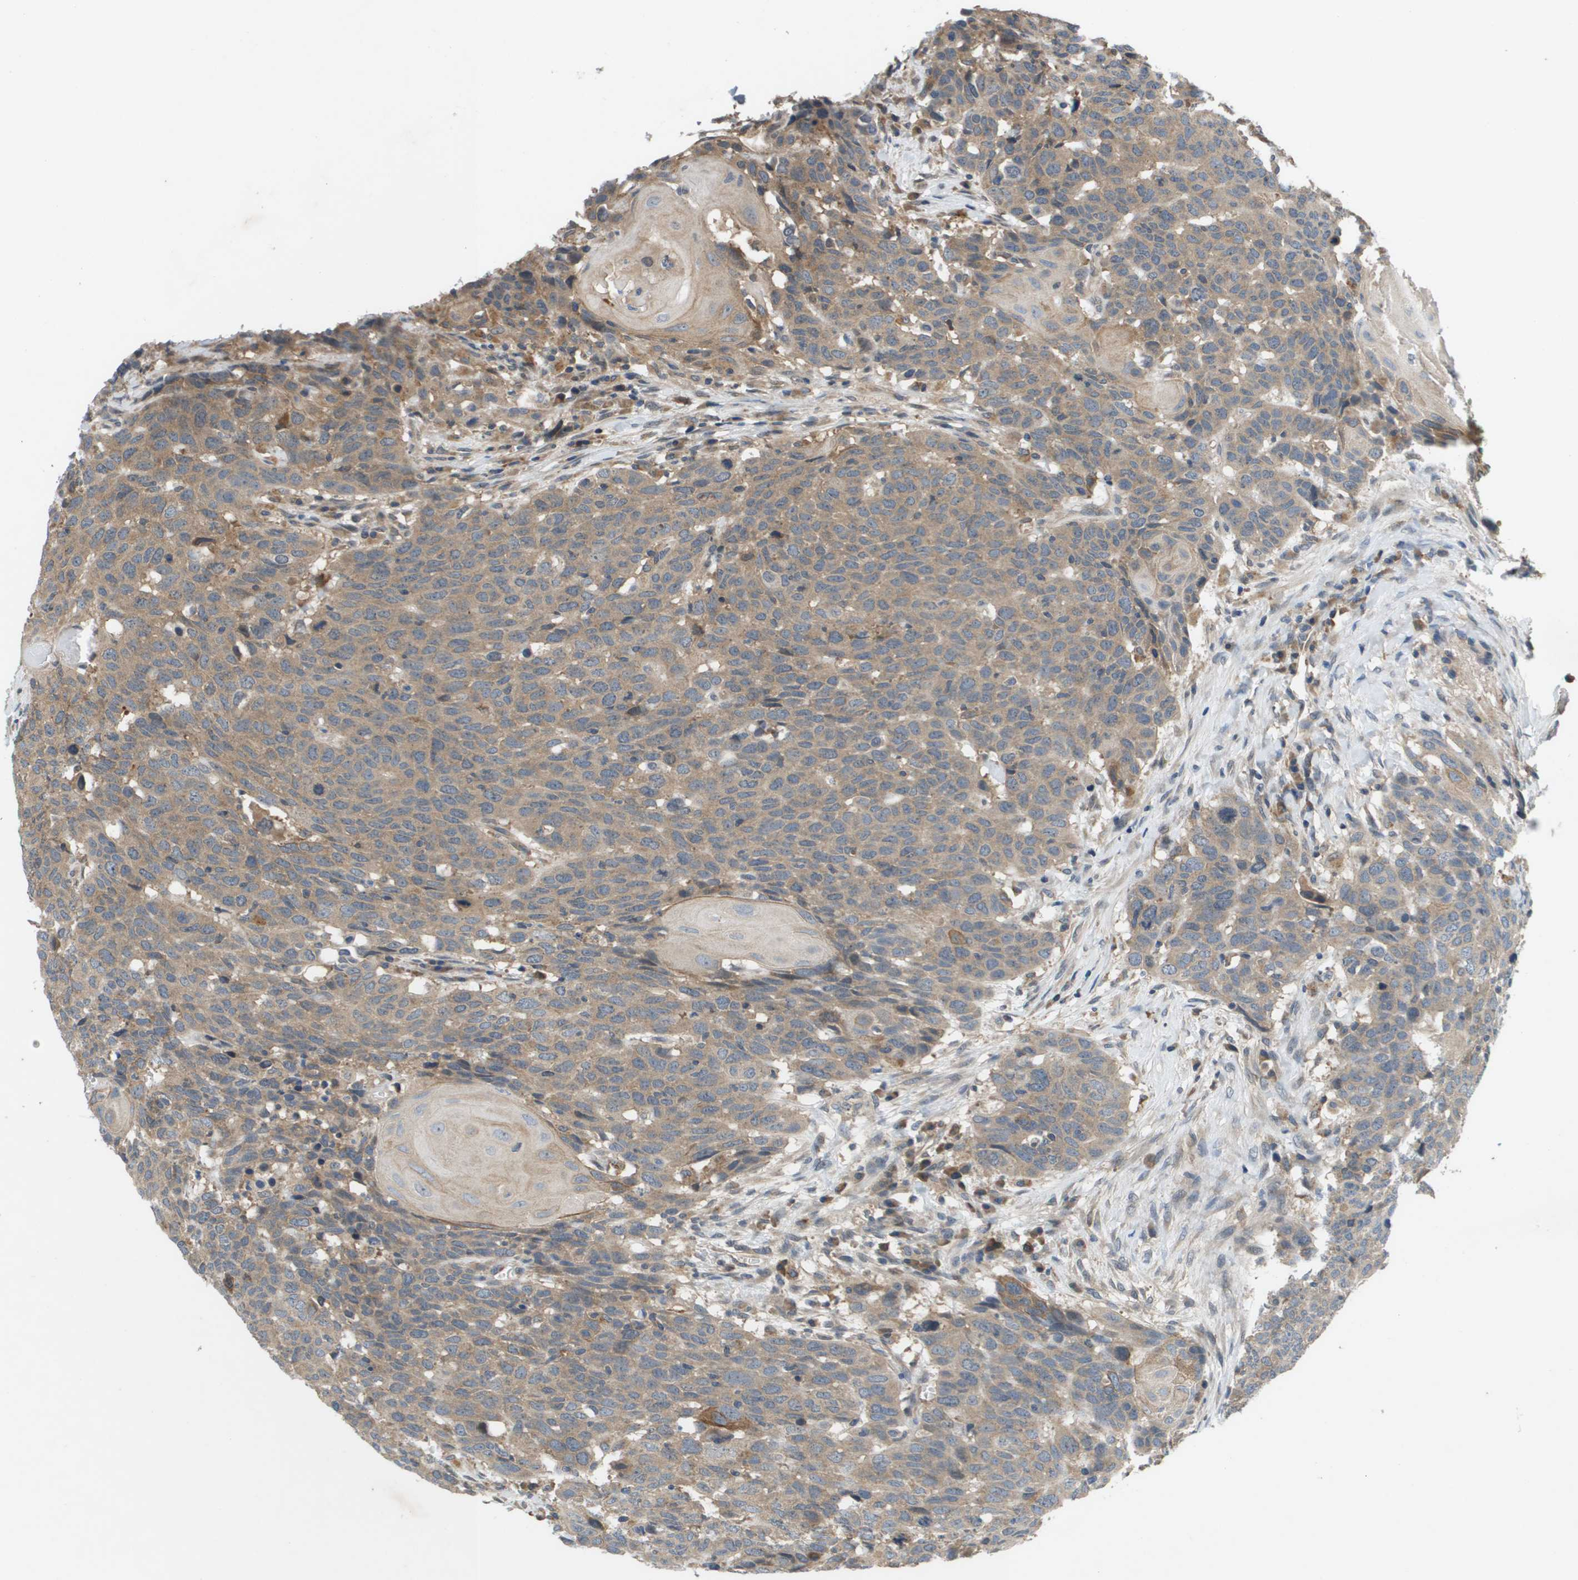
{"staining": {"intensity": "weak", "quantity": ">75%", "location": "cytoplasmic/membranous"}, "tissue": "head and neck cancer", "cell_type": "Tumor cells", "image_type": "cancer", "snomed": [{"axis": "morphology", "description": "Squamous cell carcinoma, NOS"}, {"axis": "topography", "description": "Head-Neck"}], "caption": "Tumor cells reveal low levels of weak cytoplasmic/membranous staining in approximately >75% of cells in human head and neck cancer (squamous cell carcinoma). Ihc stains the protein in brown and the nuclei are stained blue.", "gene": "SLC25A20", "patient": {"sex": "male", "age": 66}}